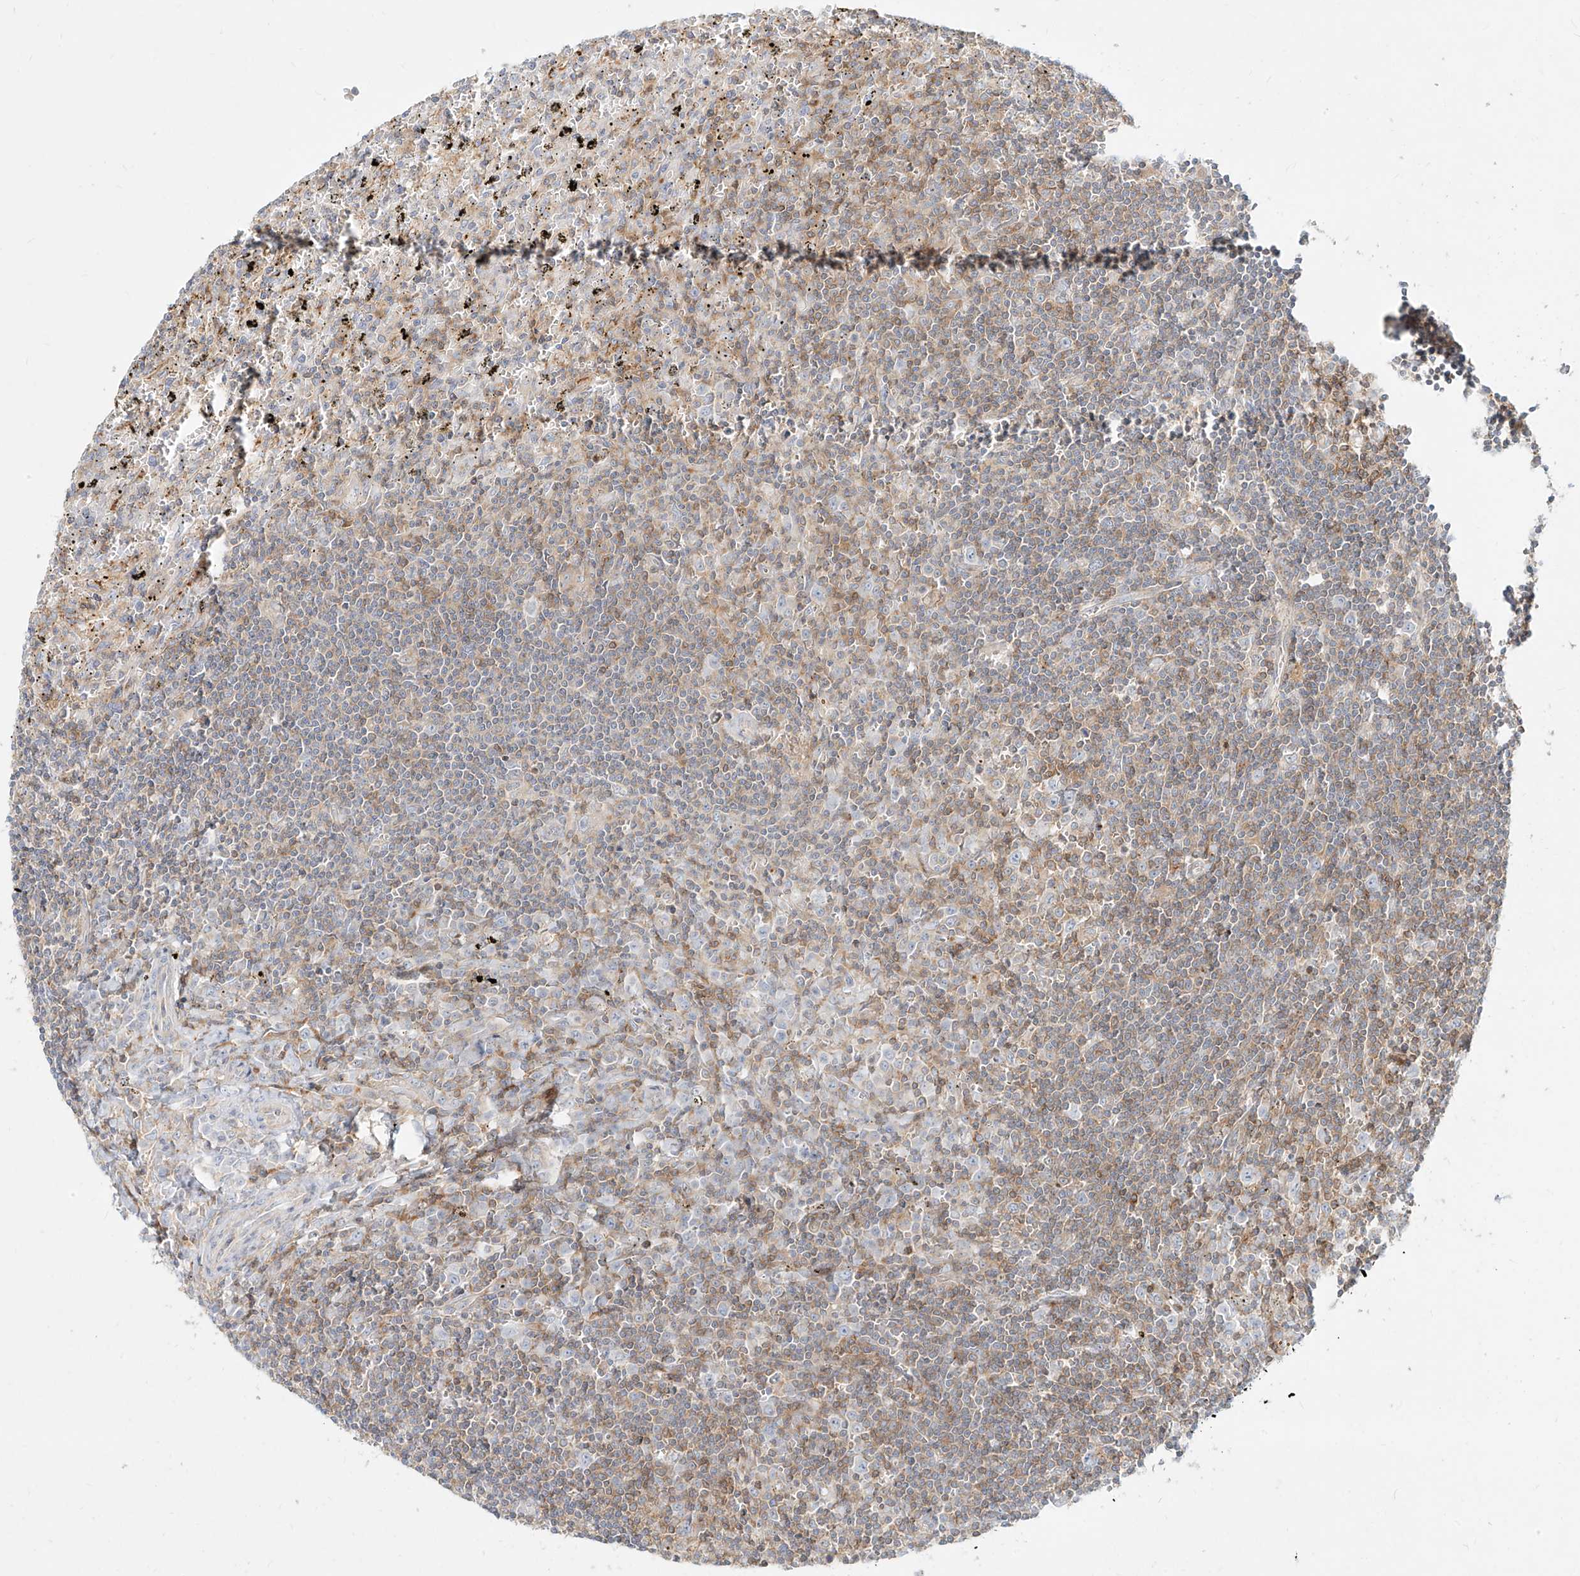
{"staining": {"intensity": "weak", "quantity": "25%-75%", "location": "cytoplasmic/membranous"}, "tissue": "lymphoma", "cell_type": "Tumor cells", "image_type": "cancer", "snomed": [{"axis": "morphology", "description": "Malignant lymphoma, non-Hodgkin's type, Low grade"}, {"axis": "topography", "description": "Spleen"}], "caption": "Immunohistochemical staining of human lymphoma demonstrates low levels of weak cytoplasmic/membranous staining in about 25%-75% of tumor cells.", "gene": "SLC2A12", "patient": {"sex": "male", "age": 76}}